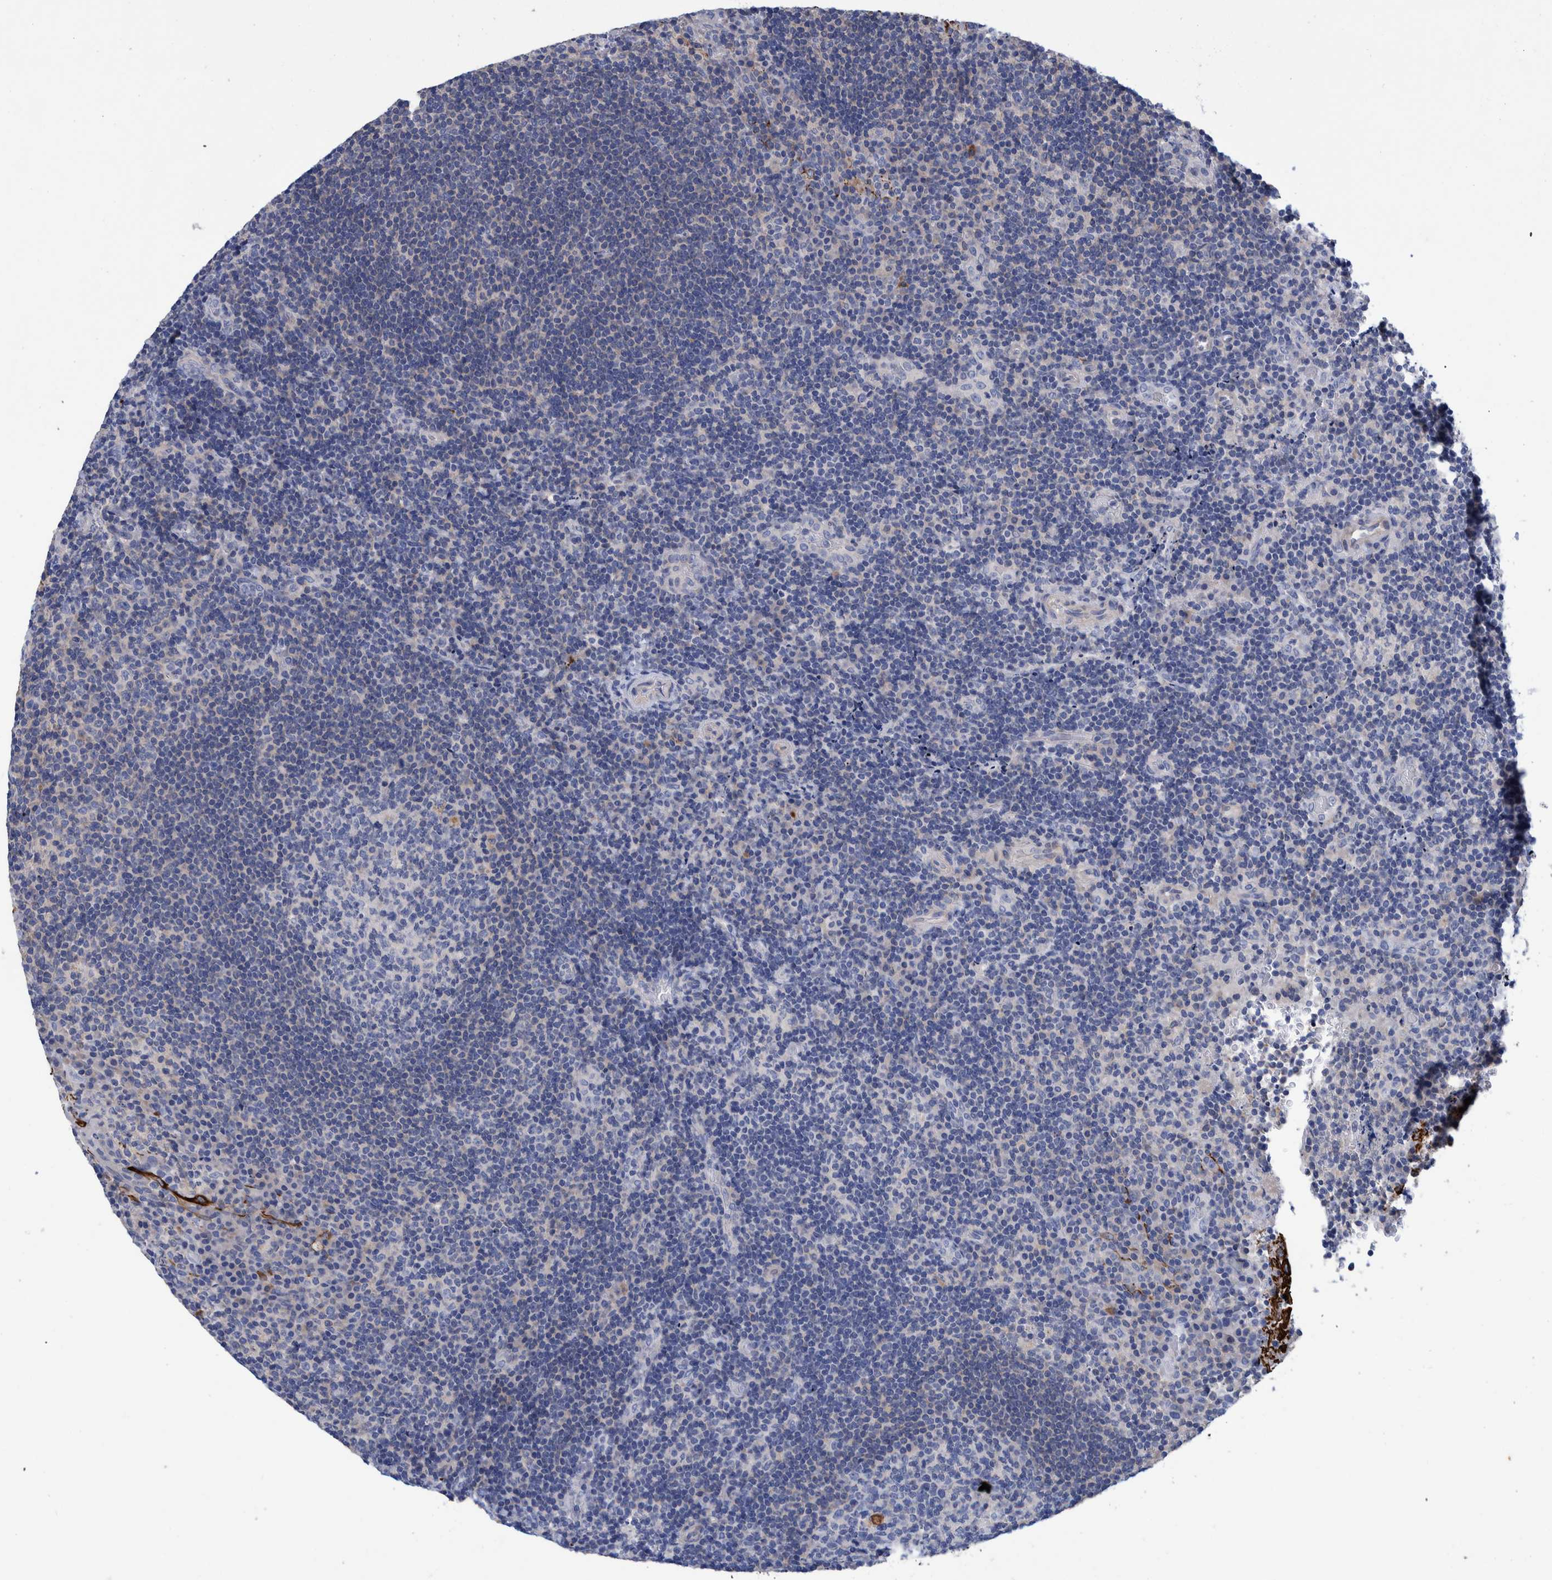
{"staining": {"intensity": "negative", "quantity": "none", "location": "none"}, "tissue": "lymphoma", "cell_type": "Tumor cells", "image_type": "cancer", "snomed": [{"axis": "morphology", "description": "Malignant lymphoma, non-Hodgkin's type, High grade"}, {"axis": "topography", "description": "Tonsil"}], "caption": "IHC of high-grade malignant lymphoma, non-Hodgkin's type demonstrates no positivity in tumor cells.", "gene": "MKS1", "patient": {"sex": "female", "age": 36}}